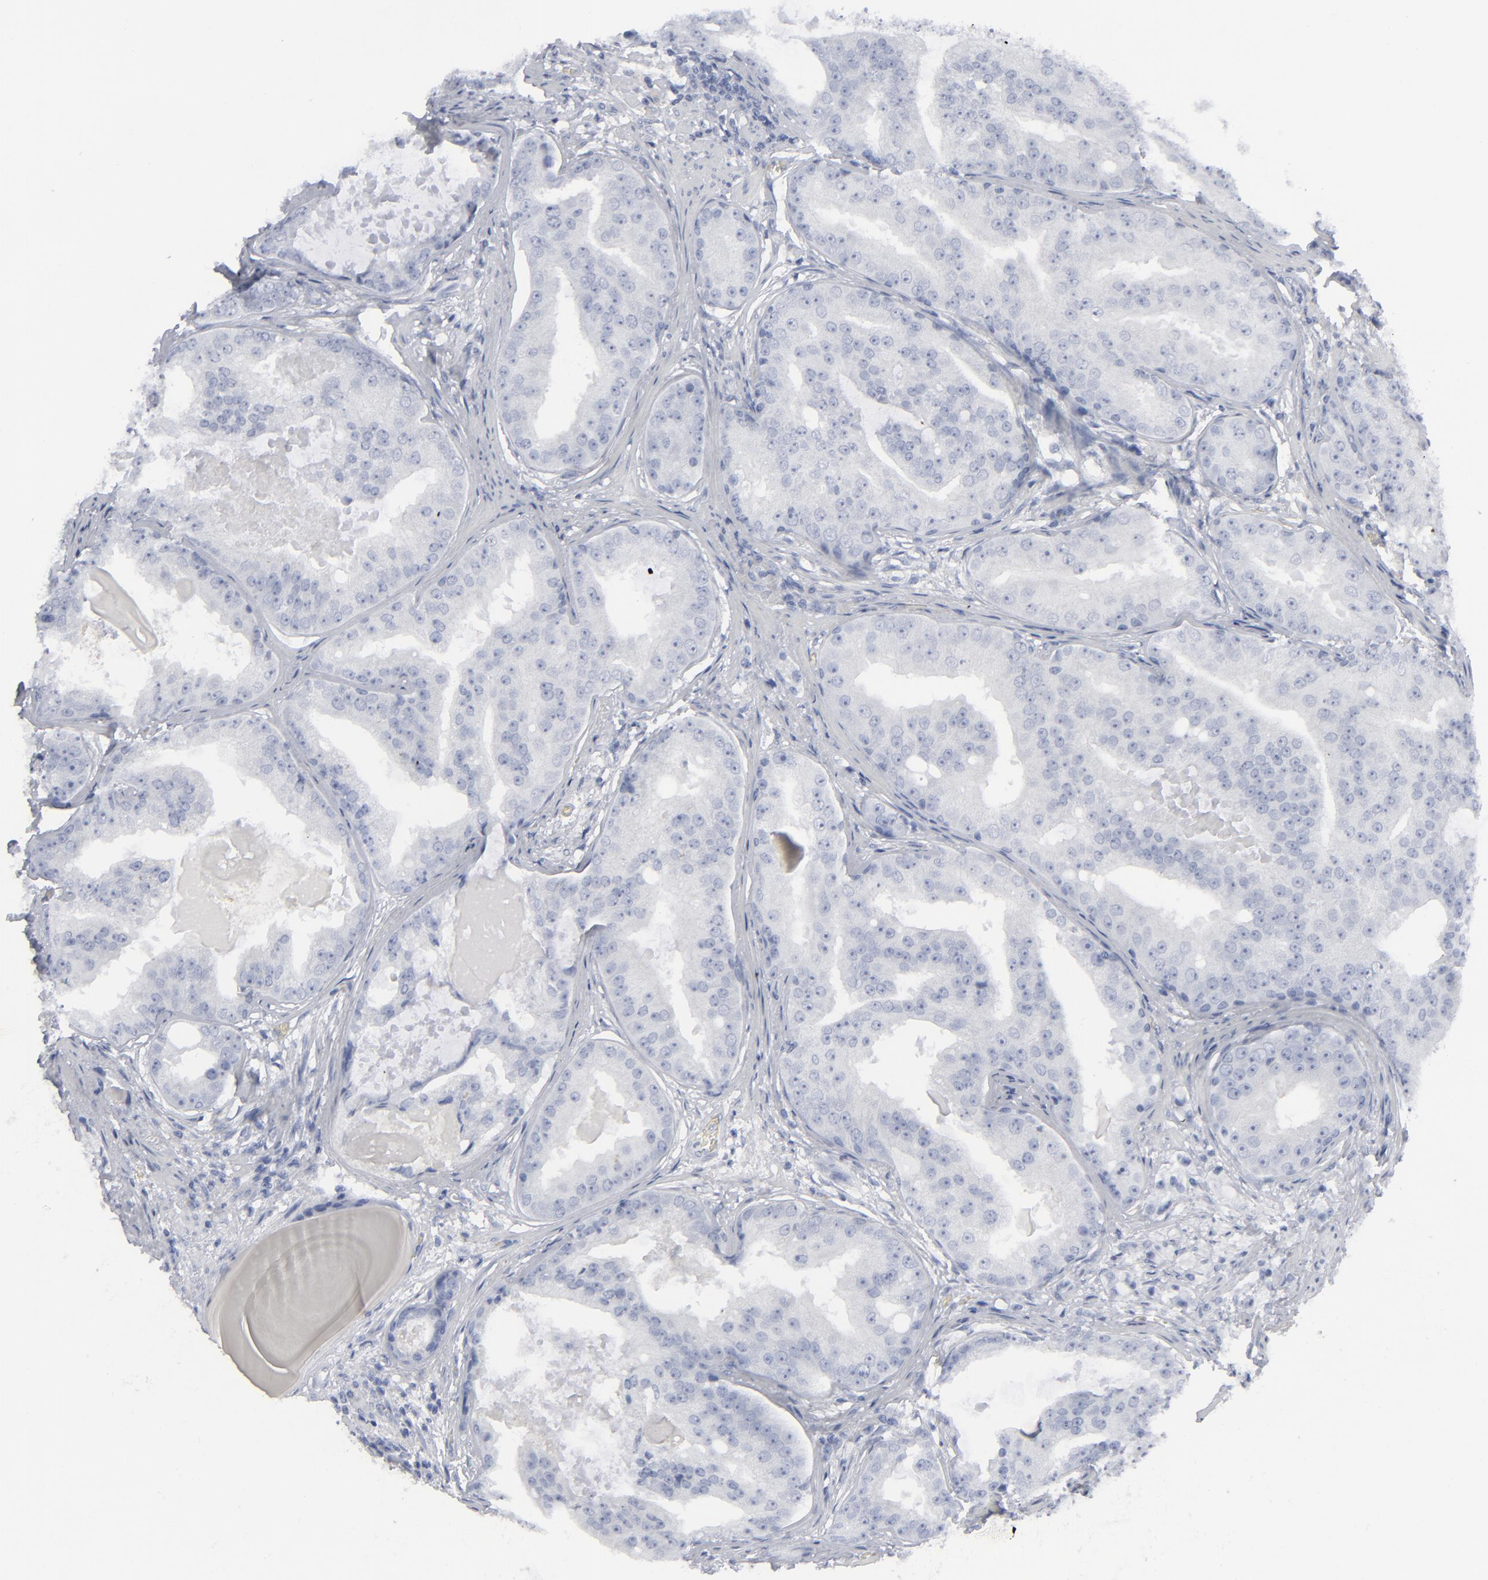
{"staining": {"intensity": "negative", "quantity": "none", "location": "none"}, "tissue": "prostate cancer", "cell_type": "Tumor cells", "image_type": "cancer", "snomed": [{"axis": "morphology", "description": "Adenocarcinoma, High grade"}, {"axis": "topography", "description": "Prostate"}], "caption": "Tumor cells show no significant staining in prostate cancer (adenocarcinoma (high-grade)).", "gene": "MSLN", "patient": {"sex": "male", "age": 68}}